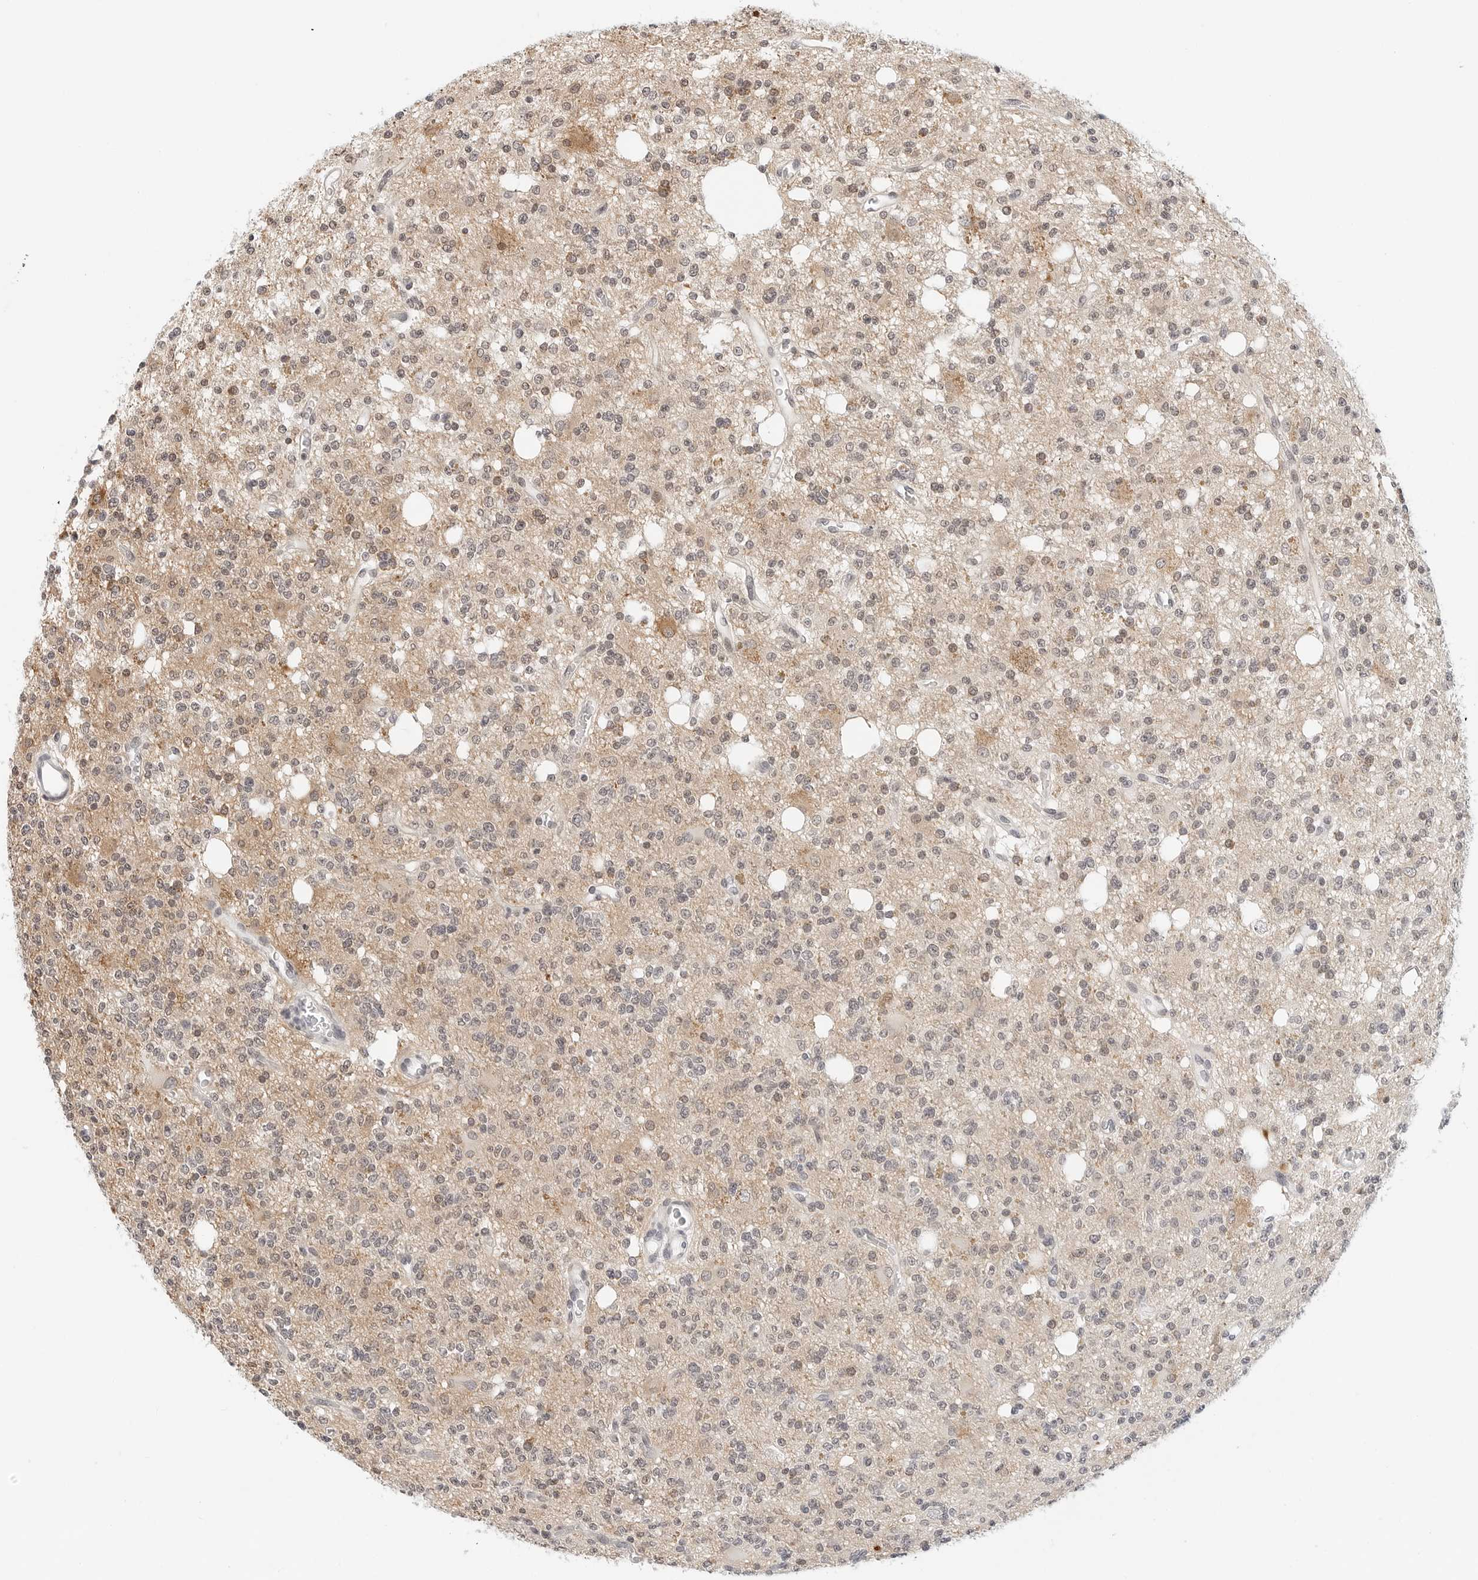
{"staining": {"intensity": "negative", "quantity": "none", "location": "none"}, "tissue": "glioma", "cell_type": "Tumor cells", "image_type": "cancer", "snomed": [{"axis": "morphology", "description": "Glioma, malignant, High grade"}, {"axis": "topography", "description": "Brain"}], "caption": "The histopathology image displays no staining of tumor cells in glioma. (DAB (3,3'-diaminobenzidine) immunohistochemistry visualized using brightfield microscopy, high magnification).", "gene": "PARP10", "patient": {"sex": "female", "age": 62}}